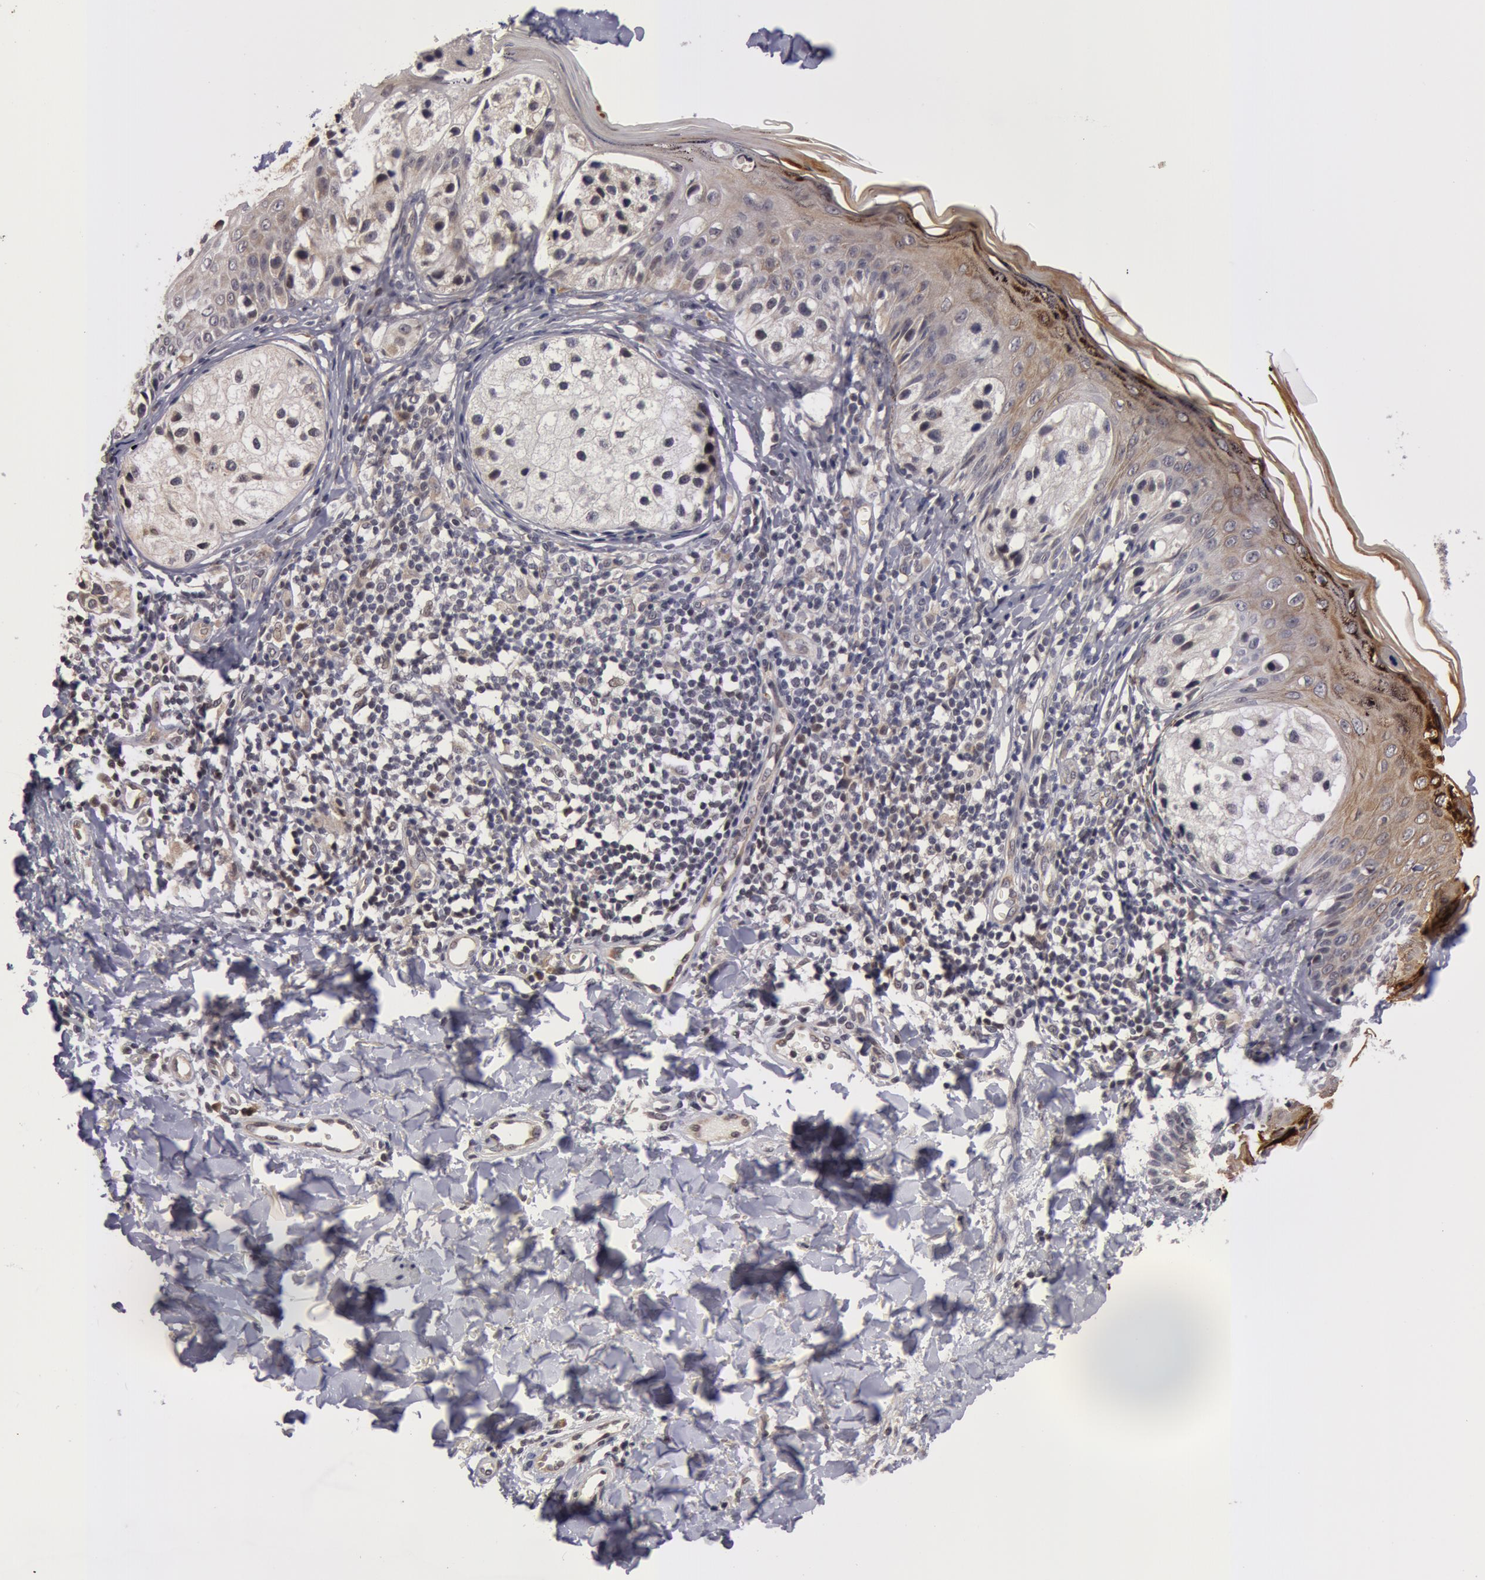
{"staining": {"intensity": "negative", "quantity": "none", "location": "none"}, "tissue": "melanoma", "cell_type": "Tumor cells", "image_type": "cancer", "snomed": [{"axis": "morphology", "description": "Malignant melanoma, NOS"}, {"axis": "topography", "description": "Skin"}], "caption": "This image is of malignant melanoma stained with immunohistochemistry (IHC) to label a protein in brown with the nuclei are counter-stained blue. There is no staining in tumor cells.", "gene": "SYTL4", "patient": {"sex": "male", "age": 23}}